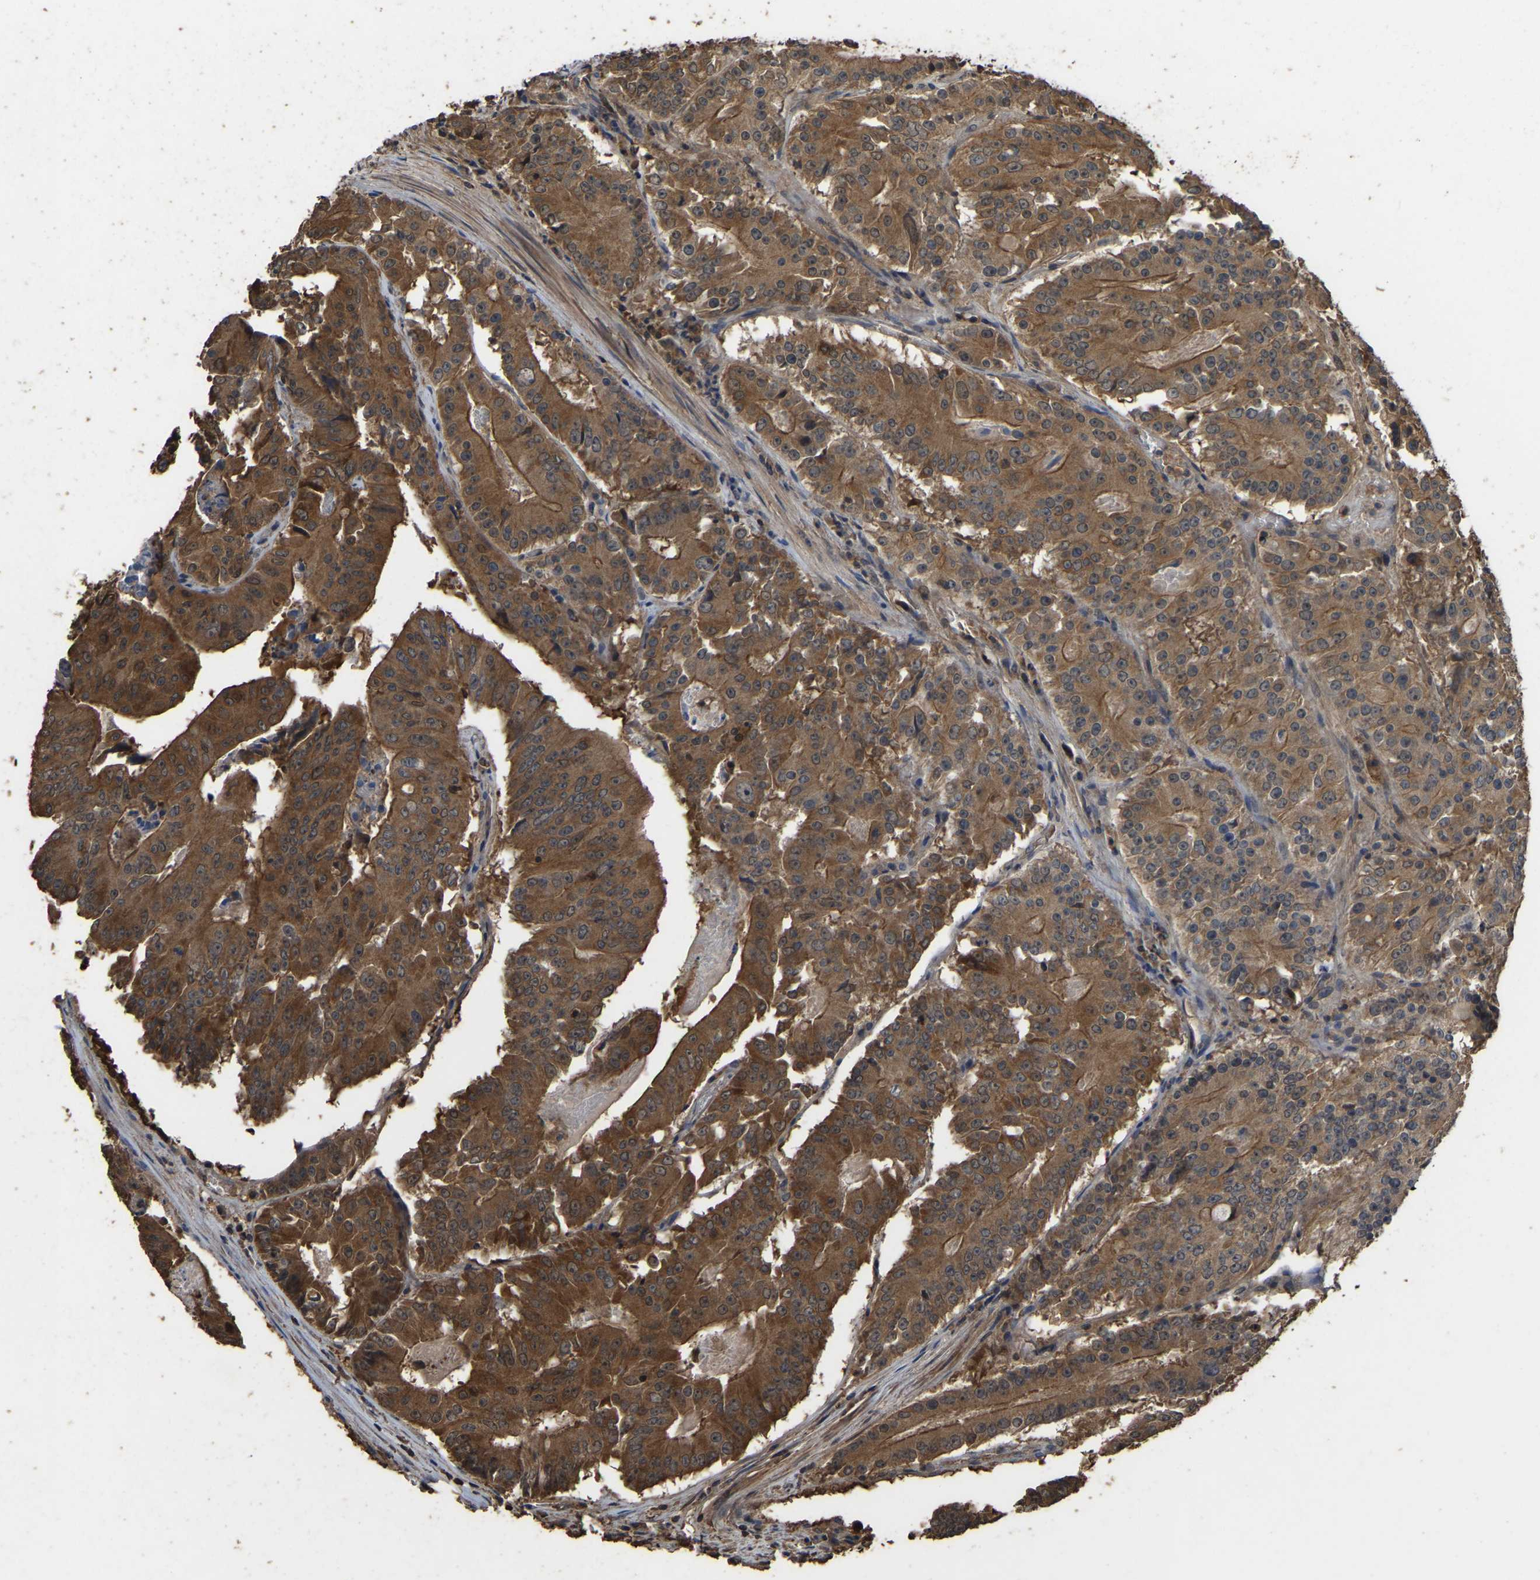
{"staining": {"intensity": "moderate", "quantity": ">75%", "location": "cytoplasmic/membranous"}, "tissue": "colorectal cancer", "cell_type": "Tumor cells", "image_type": "cancer", "snomed": [{"axis": "morphology", "description": "Adenocarcinoma, NOS"}, {"axis": "topography", "description": "Colon"}], "caption": "Immunohistochemistry (IHC) image of neoplastic tissue: colorectal adenocarcinoma stained using immunohistochemistry (IHC) shows medium levels of moderate protein expression localized specifically in the cytoplasmic/membranous of tumor cells, appearing as a cytoplasmic/membranous brown color.", "gene": "FHIT", "patient": {"sex": "male", "age": 87}}